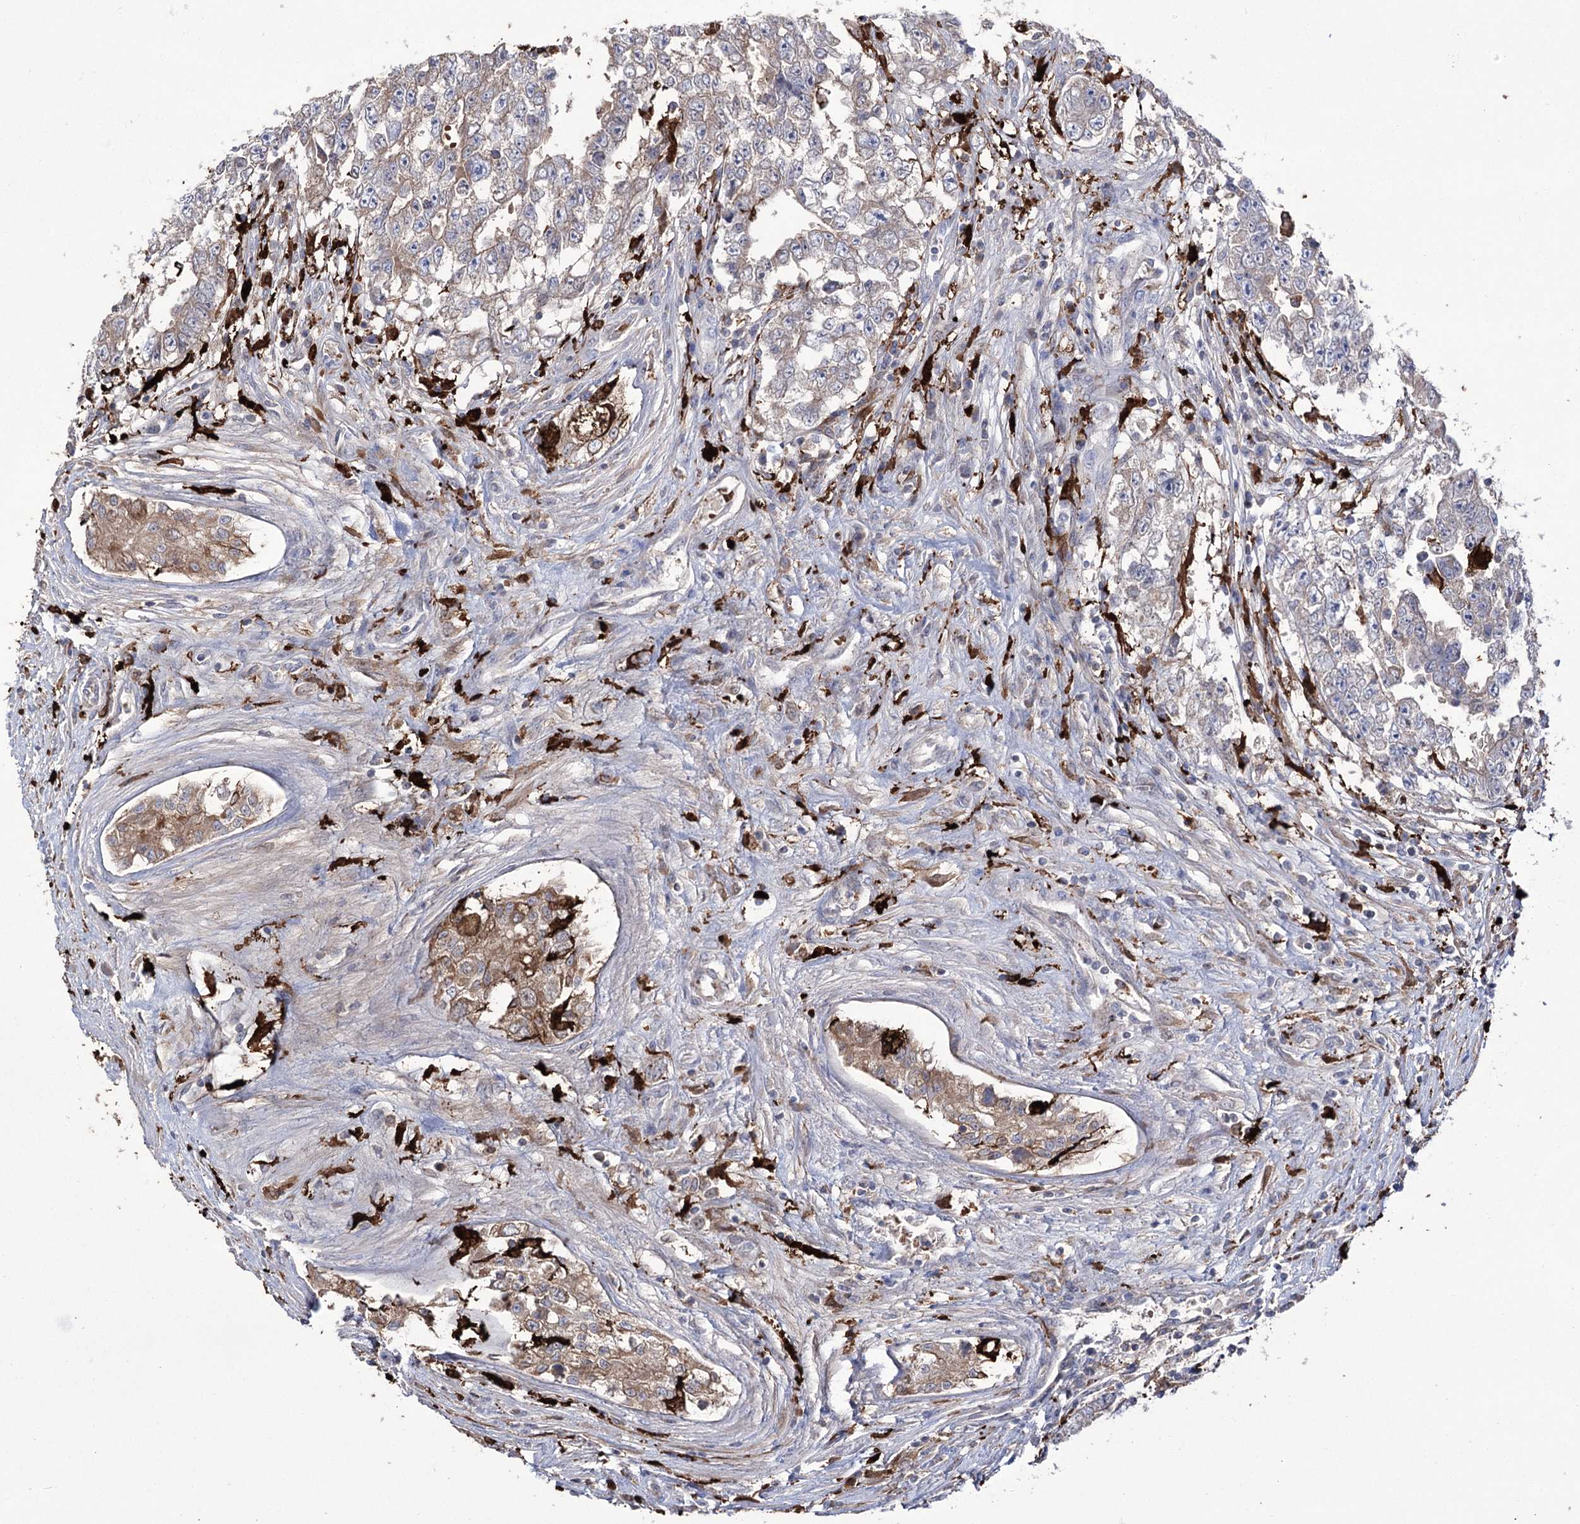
{"staining": {"intensity": "weak", "quantity": "<25%", "location": "cytoplasmic/membranous"}, "tissue": "testis cancer", "cell_type": "Tumor cells", "image_type": "cancer", "snomed": [{"axis": "morphology", "description": "Carcinoma, Embryonal, NOS"}, {"axis": "topography", "description": "Testis"}], "caption": "This is an immunohistochemistry micrograph of embryonal carcinoma (testis). There is no expression in tumor cells.", "gene": "ZNF622", "patient": {"sex": "male", "age": 25}}